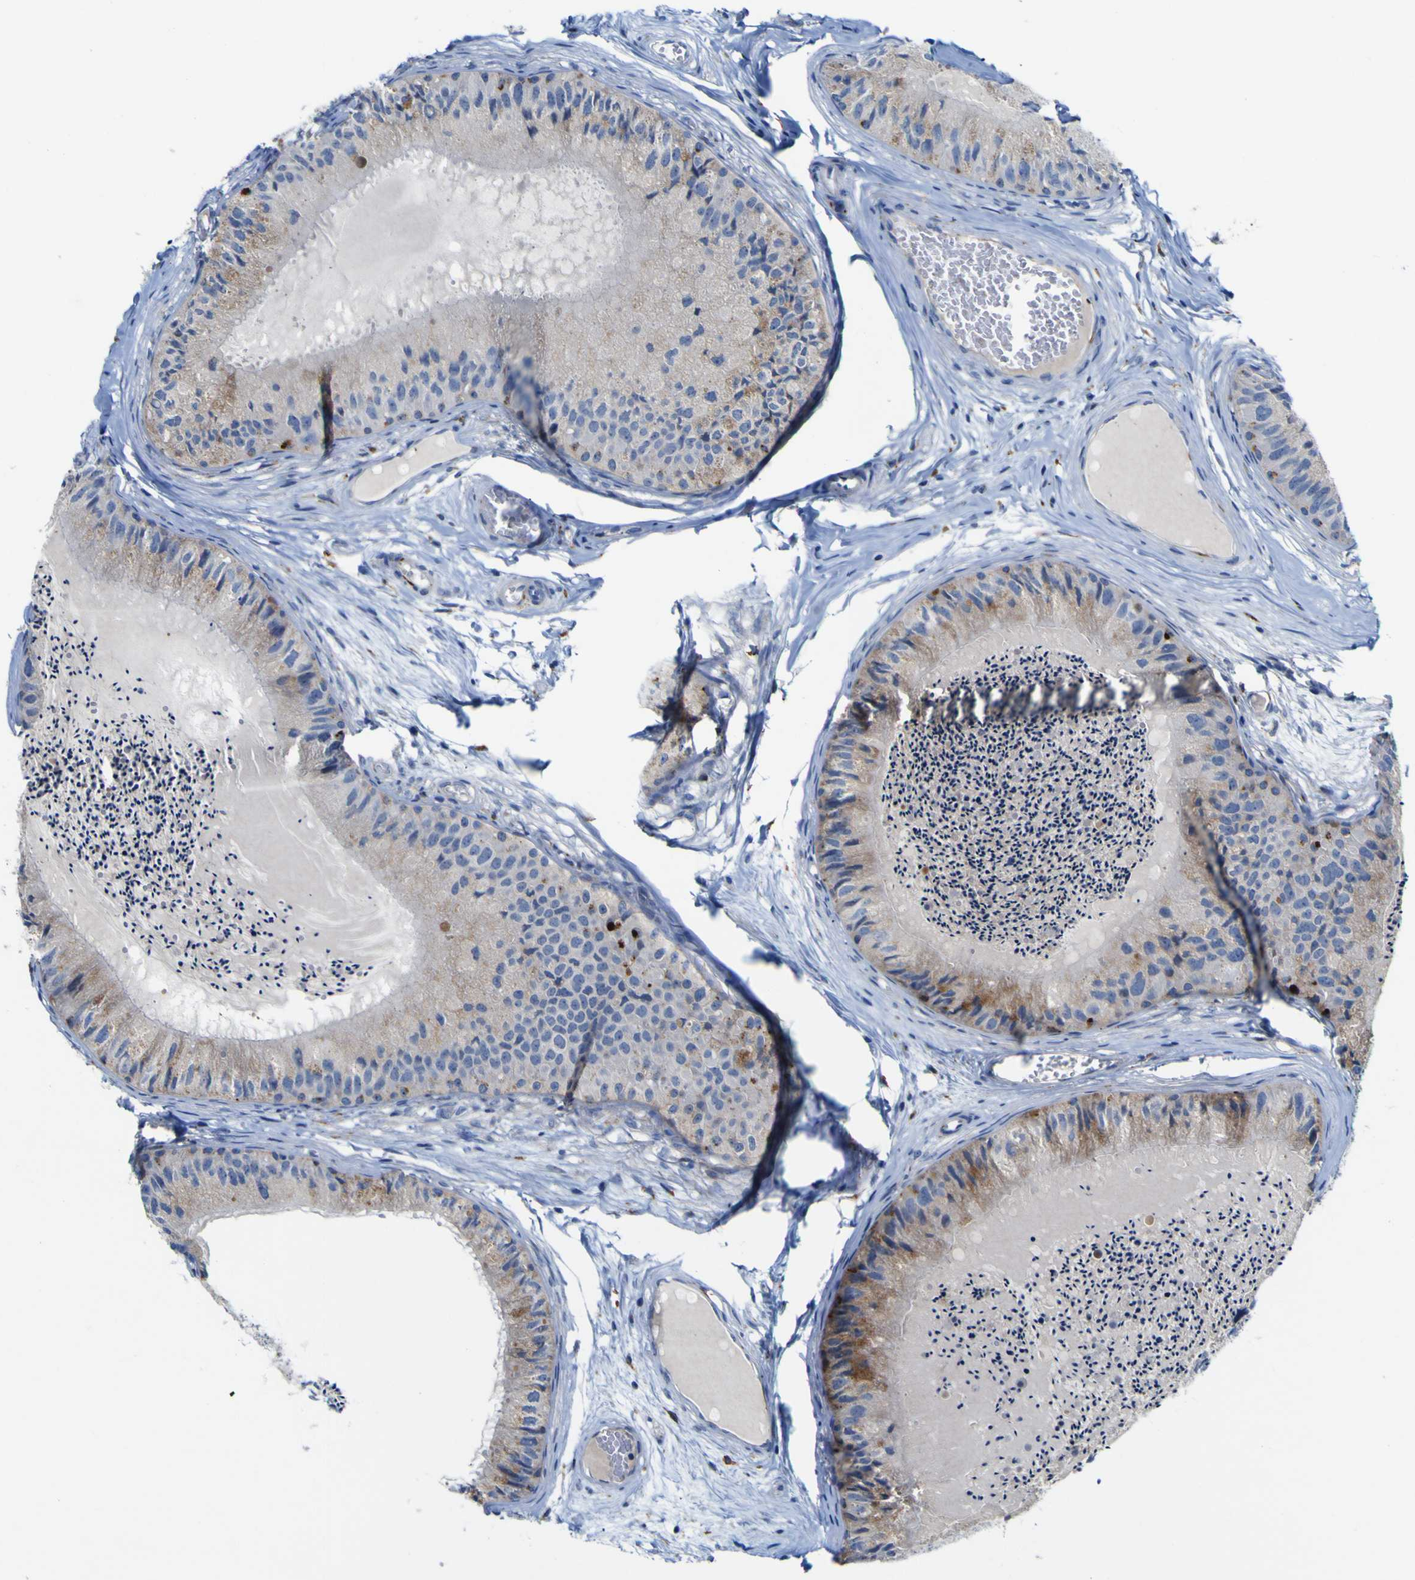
{"staining": {"intensity": "moderate", "quantity": "25%-75%", "location": "cytoplasmic/membranous"}, "tissue": "epididymis", "cell_type": "Glandular cells", "image_type": "normal", "snomed": [{"axis": "morphology", "description": "Normal tissue, NOS"}, {"axis": "topography", "description": "Epididymis"}], "caption": "Moderate cytoplasmic/membranous expression for a protein is appreciated in approximately 25%-75% of glandular cells of benign epididymis using IHC.", "gene": "PTPRF", "patient": {"sex": "male", "age": 31}}